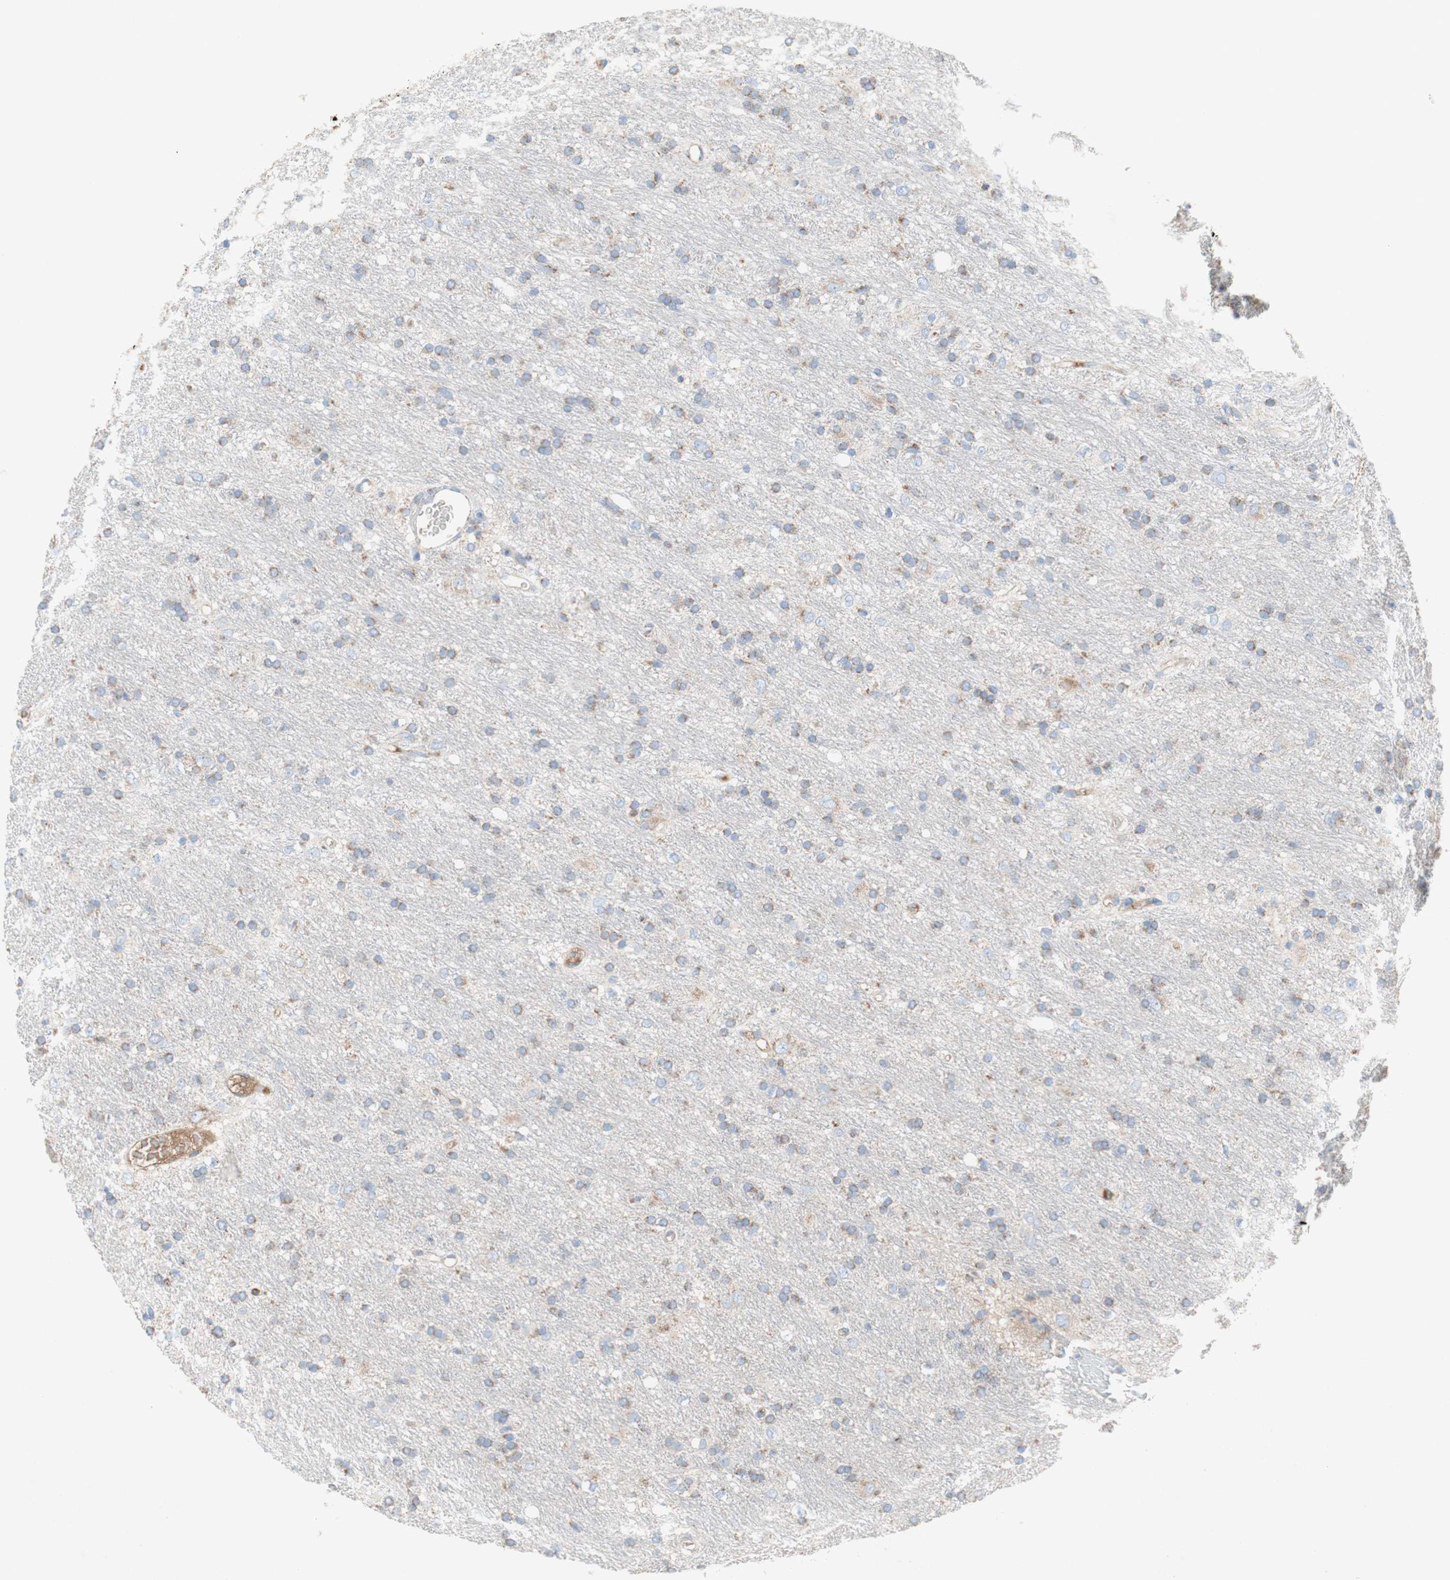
{"staining": {"intensity": "moderate", "quantity": "25%-75%", "location": "cytoplasmic/membranous"}, "tissue": "glioma", "cell_type": "Tumor cells", "image_type": "cancer", "snomed": [{"axis": "morphology", "description": "Glioma, malignant, Low grade"}, {"axis": "topography", "description": "Brain"}], "caption": "Protein staining by immunohistochemistry (IHC) demonstrates moderate cytoplasmic/membranous expression in about 25%-75% of tumor cells in malignant low-grade glioma.", "gene": "SDHB", "patient": {"sex": "male", "age": 77}}